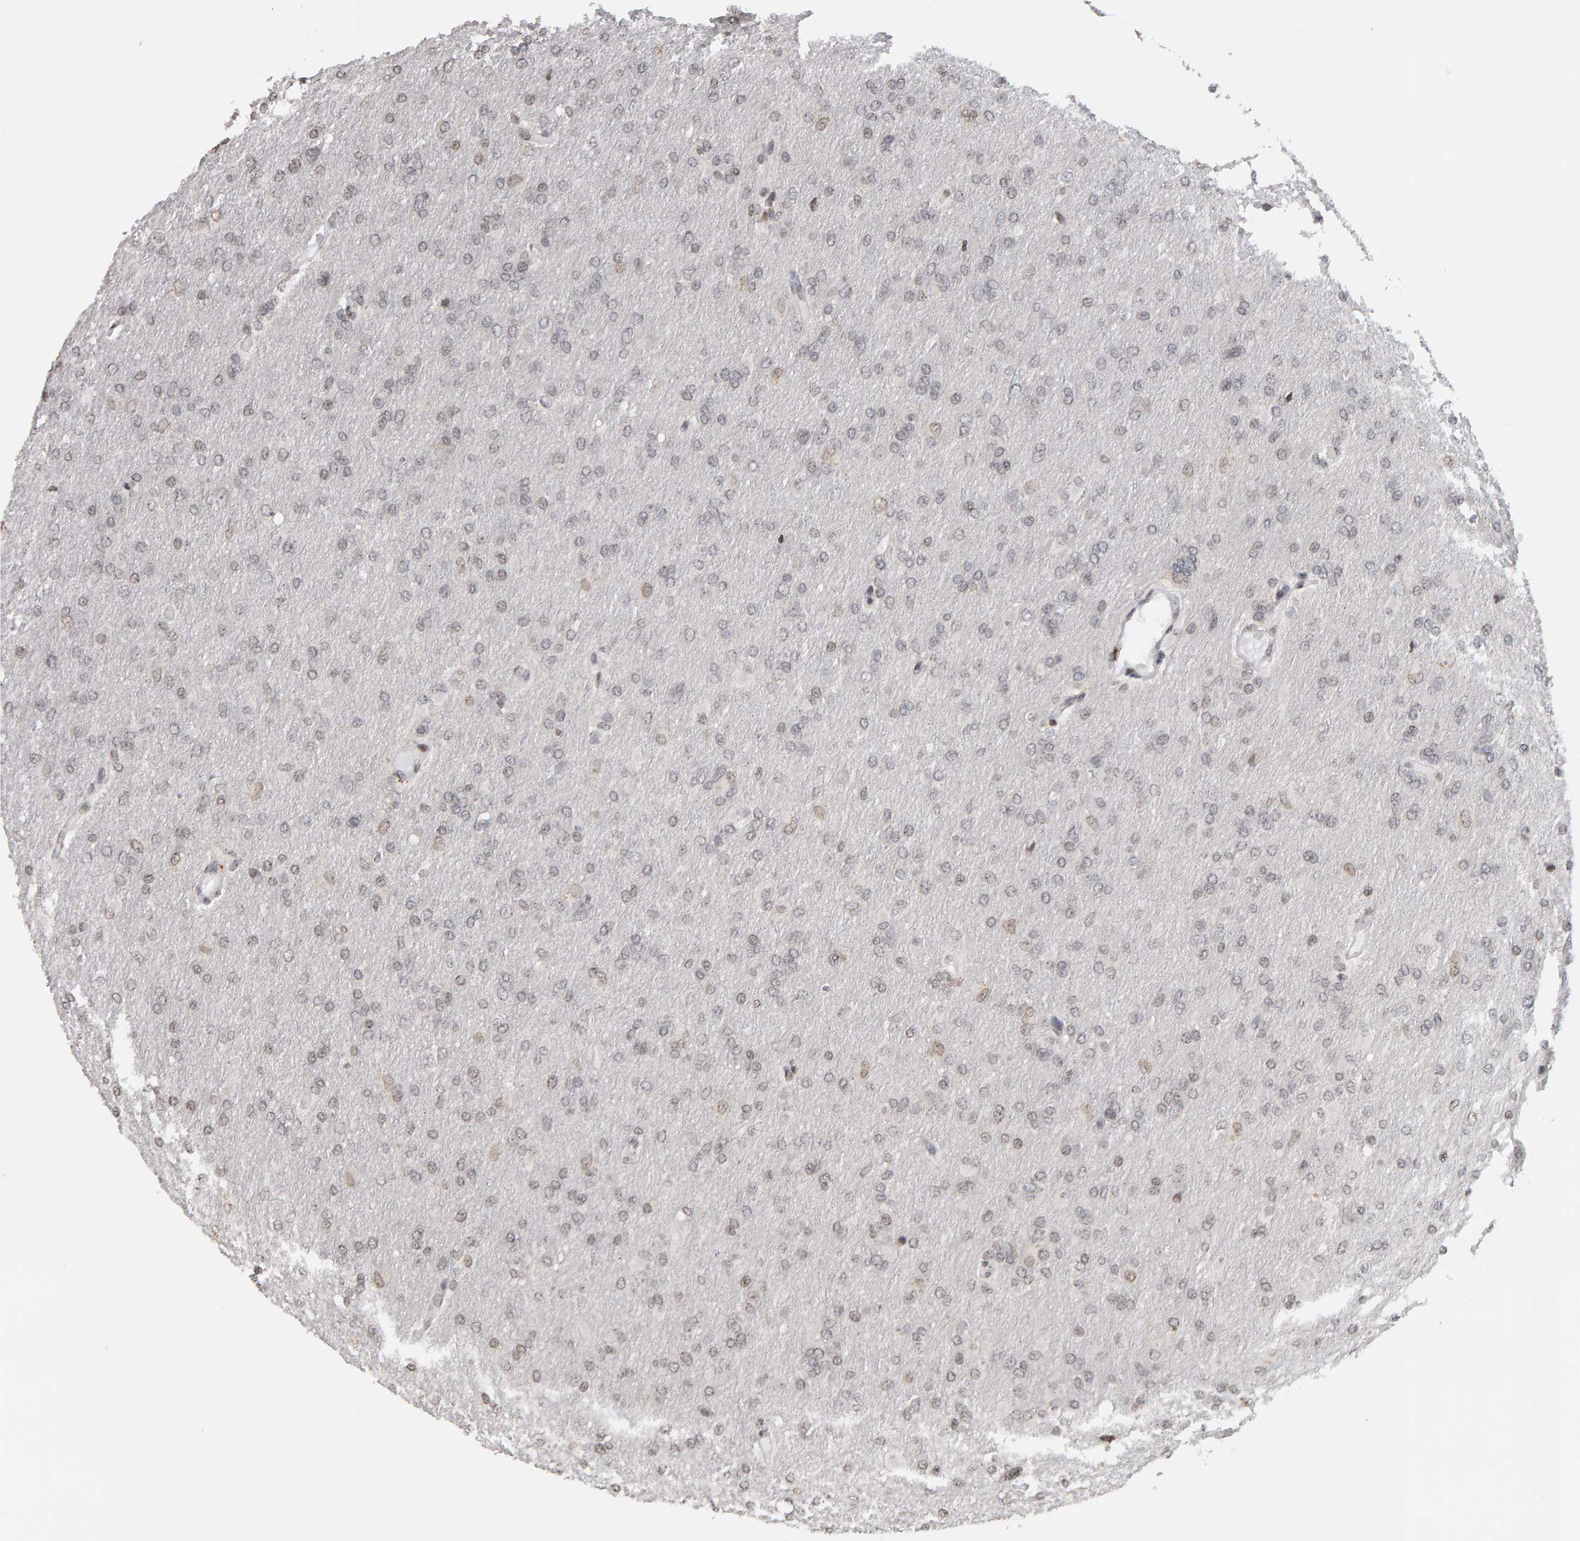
{"staining": {"intensity": "weak", "quantity": "<25%", "location": "nuclear"}, "tissue": "glioma", "cell_type": "Tumor cells", "image_type": "cancer", "snomed": [{"axis": "morphology", "description": "Glioma, malignant, High grade"}, {"axis": "topography", "description": "Cerebral cortex"}], "caption": "Human malignant high-grade glioma stained for a protein using immunohistochemistry (IHC) reveals no positivity in tumor cells.", "gene": "TRAM1", "patient": {"sex": "female", "age": 36}}